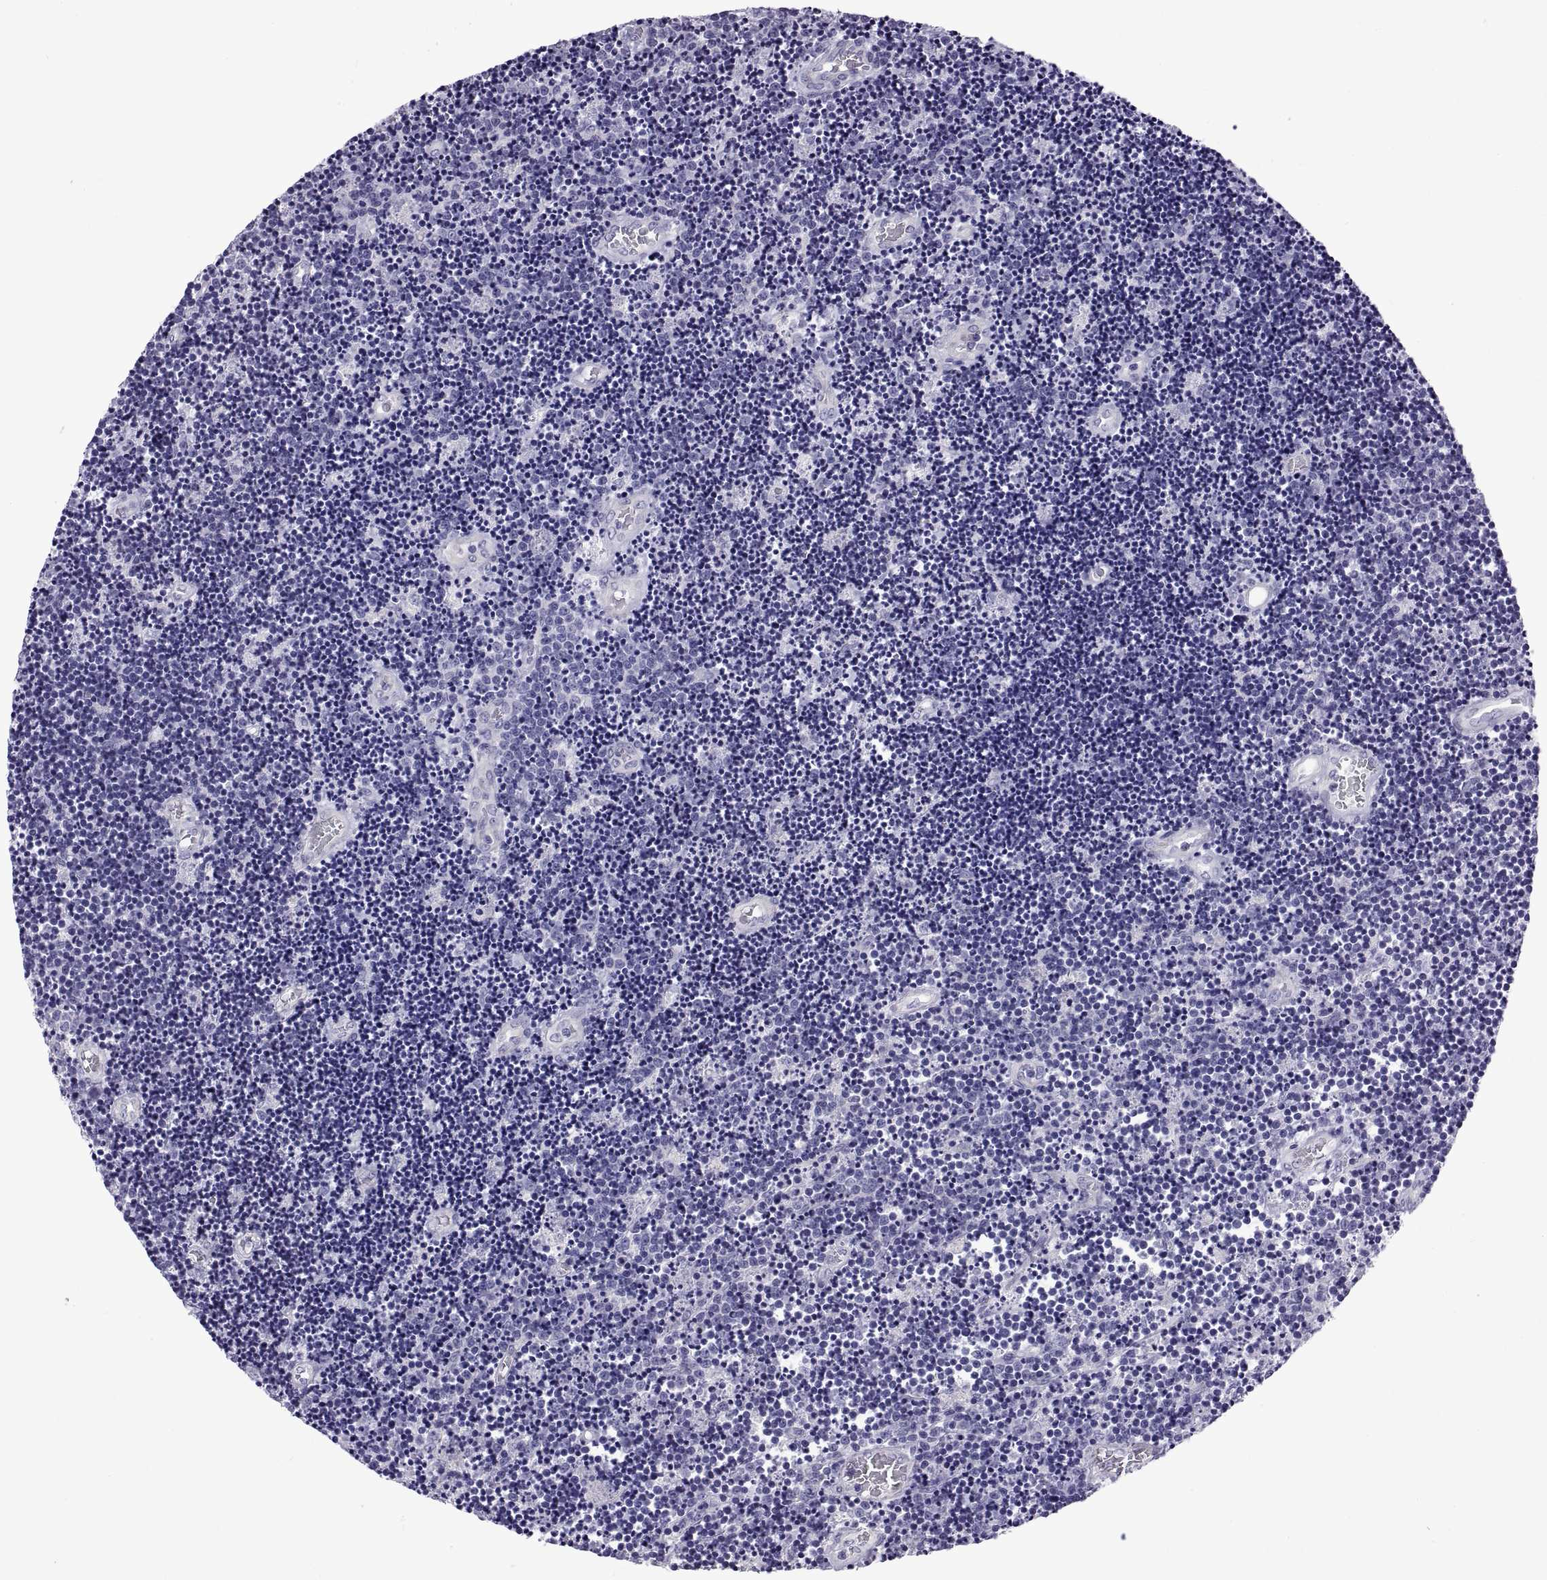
{"staining": {"intensity": "negative", "quantity": "none", "location": "none"}, "tissue": "lymphoma", "cell_type": "Tumor cells", "image_type": "cancer", "snomed": [{"axis": "morphology", "description": "Malignant lymphoma, non-Hodgkin's type, Low grade"}, {"axis": "topography", "description": "Brain"}], "caption": "The micrograph reveals no significant positivity in tumor cells of lymphoma.", "gene": "SPDYE1", "patient": {"sex": "female", "age": 66}}